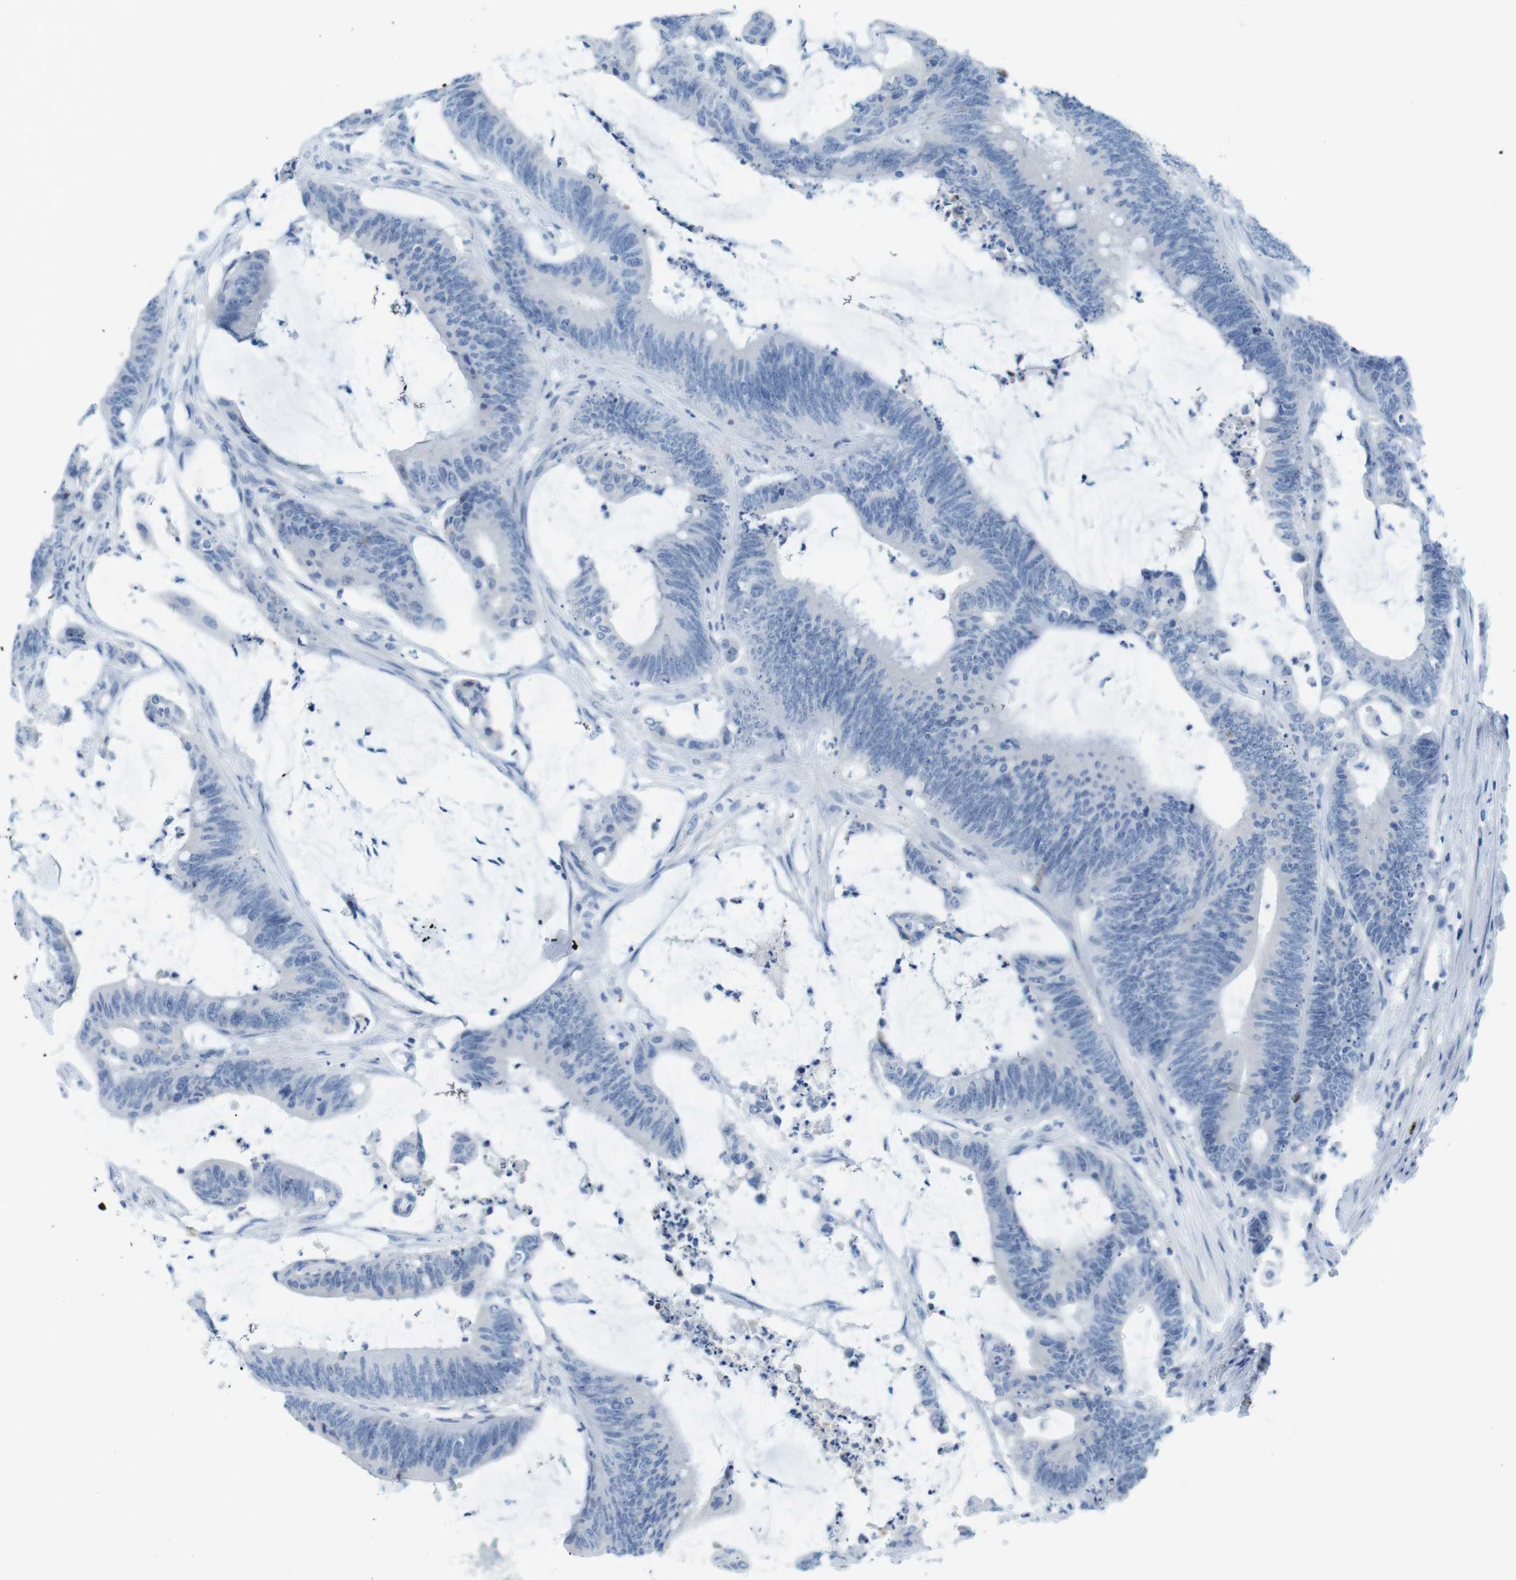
{"staining": {"intensity": "negative", "quantity": "none", "location": "none"}, "tissue": "colorectal cancer", "cell_type": "Tumor cells", "image_type": "cancer", "snomed": [{"axis": "morphology", "description": "Adenocarcinoma, NOS"}, {"axis": "topography", "description": "Rectum"}], "caption": "DAB immunohistochemical staining of colorectal adenocarcinoma exhibits no significant staining in tumor cells. The staining was performed using DAB to visualize the protein expression in brown, while the nuclei were stained in blue with hematoxylin (Magnification: 20x).", "gene": "GAP43", "patient": {"sex": "female", "age": 66}}